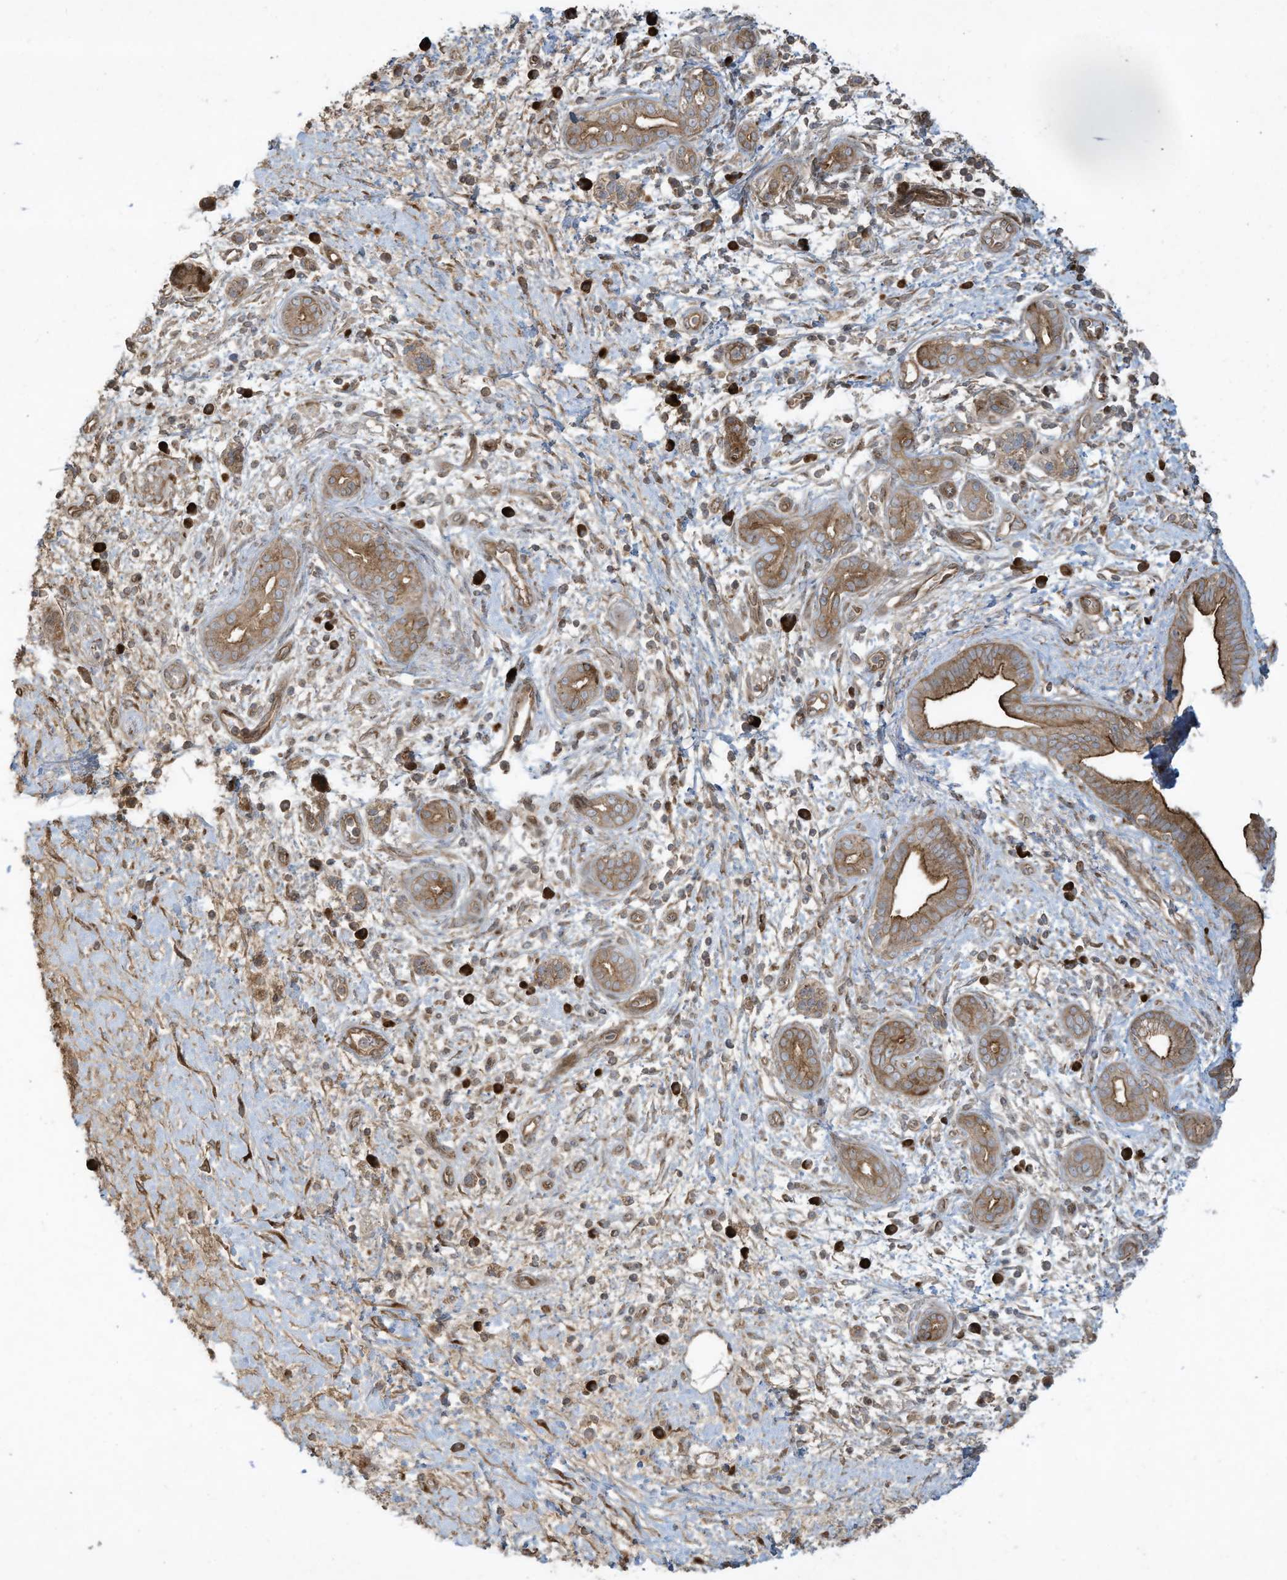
{"staining": {"intensity": "moderate", "quantity": ">75%", "location": "cytoplasmic/membranous"}, "tissue": "pancreatic cancer", "cell_type": "Tumor cells", "image_type": "cancer", "snomed": [{"axis": "morphology", "description": "Adenocarcinoma, NOS"}, {"axis": "topography", "description": "Pancreas"}], "caption": "The immunohistochemical stain shows moderate cytoplasmic/membranous staining in tumor cells of pancreatic adenocarcinoma tissue.", "gene": "DDIT4", "patient": {"sex": "male", "age": 78}}